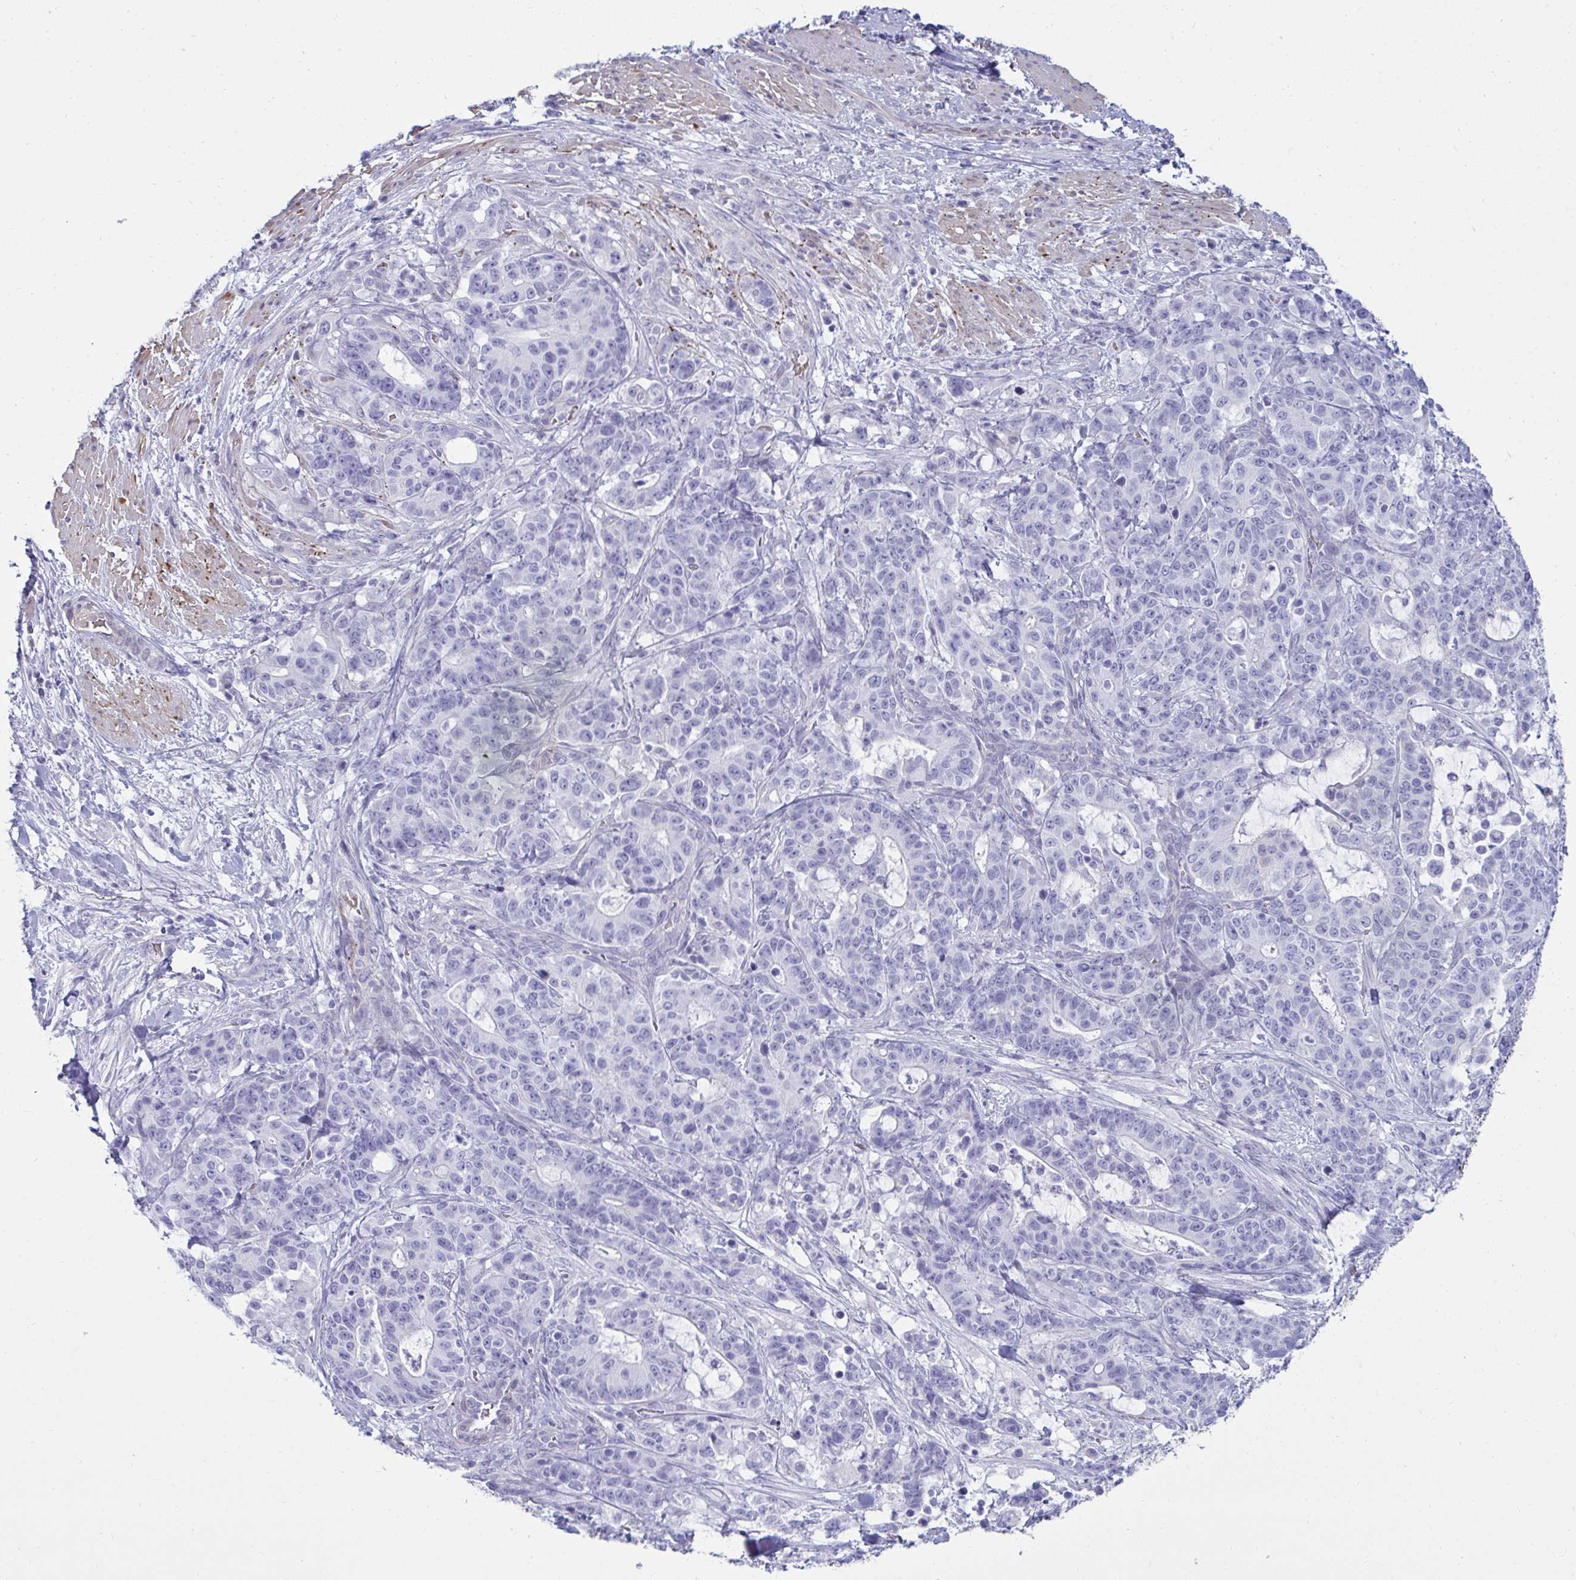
{"staining": {"intensity": "negative", "quantity": "none", "location": "none"}, "tissue": "stomach cancer", "cell_type": "Tumor cells", "image_type": "cancer", "snomed": [{"axis": "morphology", "description": "Normal tissue, NOS"}, {"axis": "morphology", "description": "Adenocarcinoma, NOS"}, {"axis": "topography", "description": "Stomach"}], "caption": "Human stomach cancer (adenocarcinoma) stained for a protein using immunohistochemistry reveals no staining in tumor cells.", "gene": "UBL3", "patient": {"sex": "female", "age": 64}}